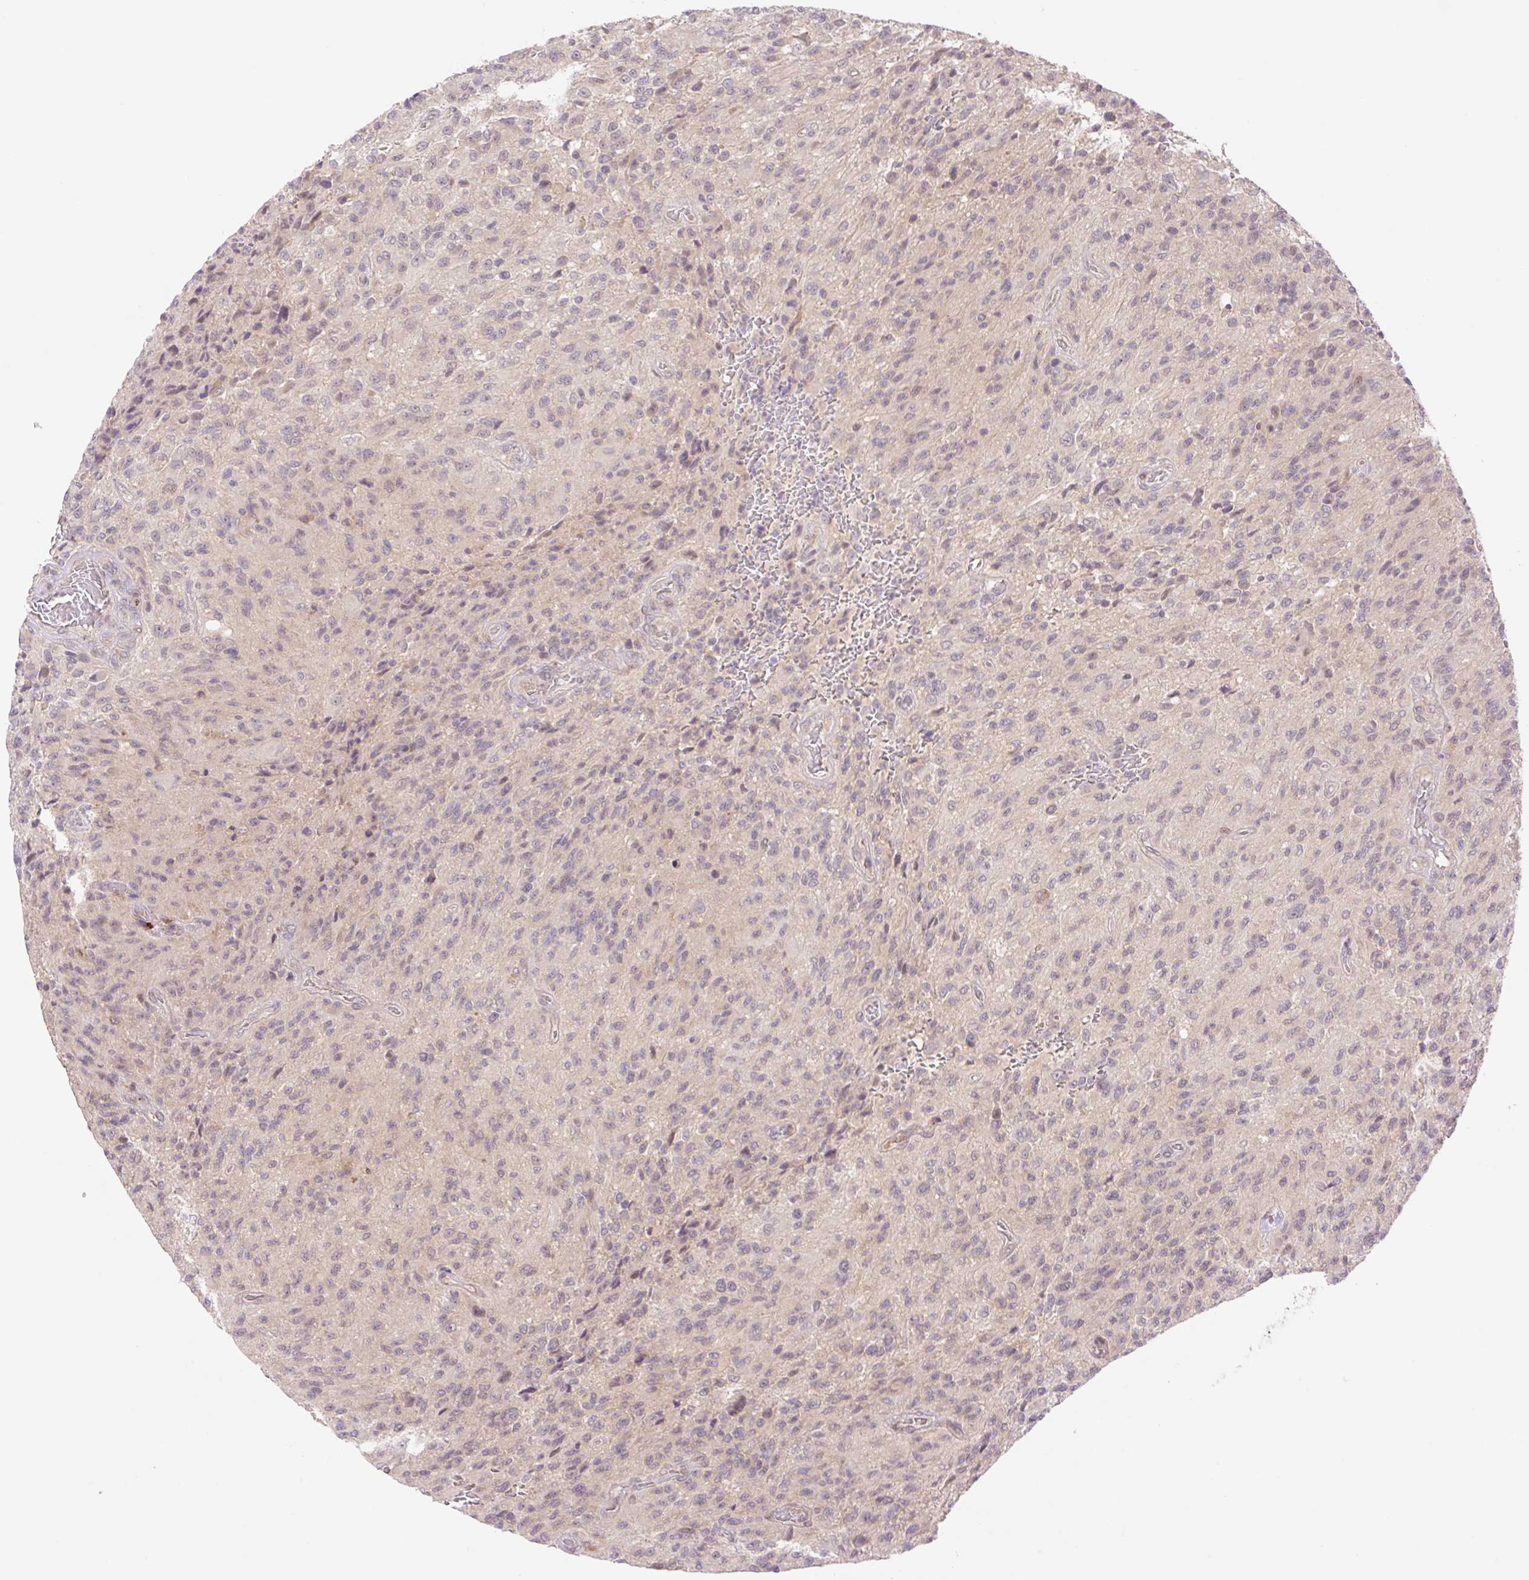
{"staining": {"intensity": "weak", "quantity": "<25%", "location": "cytoplasmic/membranous,nuclear"}, "tissue": "glioma", "cell_type": "Tumor cells", "image_type": "cancer", "snomed": [{"axis": "morphology", "description": "Normal tissue, NOS"}, {"axis": "morphology", "description": "Glioma, malignant, High grade"}, {"axis": "topography", "description": "Cerebral cortex"}], "caption": "Immunohistochemical staining of human malignant glioma (high-grade) shows no significant staining in tumor cells. (Immunohistochemistry, brightfield microscopy, high magnification).", "gene": "VPS25", "patient": {"sex": "male", "age": 56}}